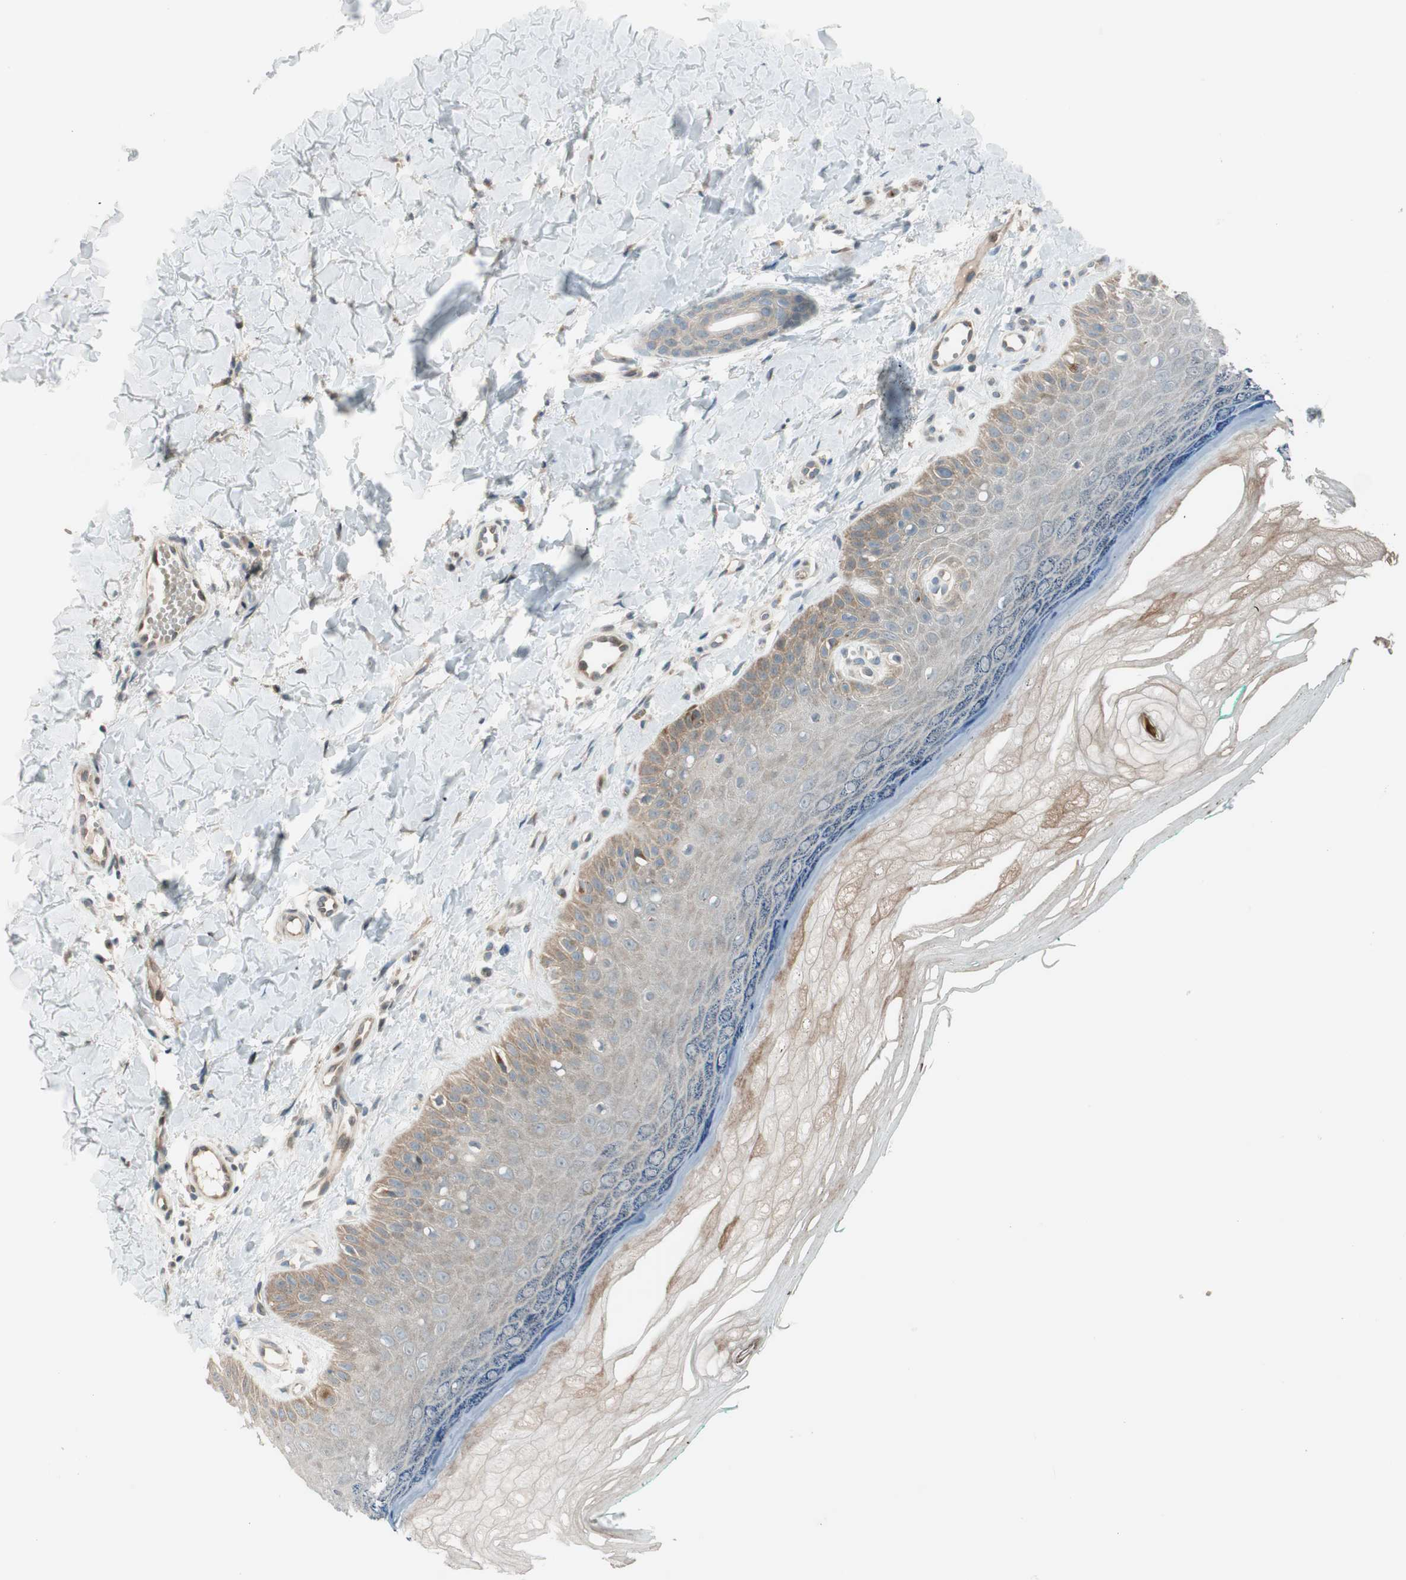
{"staining": {"intensity": "moderate", "quantity": ">75%", "location": "cytoplasmic/membranous"}, "tissue": "skin", "cell_type": "Fibroblasts", "image_type": "normal", "snomed": [{"axis": "morphology", "description": "Normal tissue, NOS"}, {"axis": "topography", "description": "Skin"}], "caption": "Immunohistochemical staining of benign human skin shows >75% levels of moderate cytoplasmic/membranous protein positivity in approximately >75% of fibroblasts.", "gene": "CGRRF1", "patient": {"sex": "male", "age": 26}}